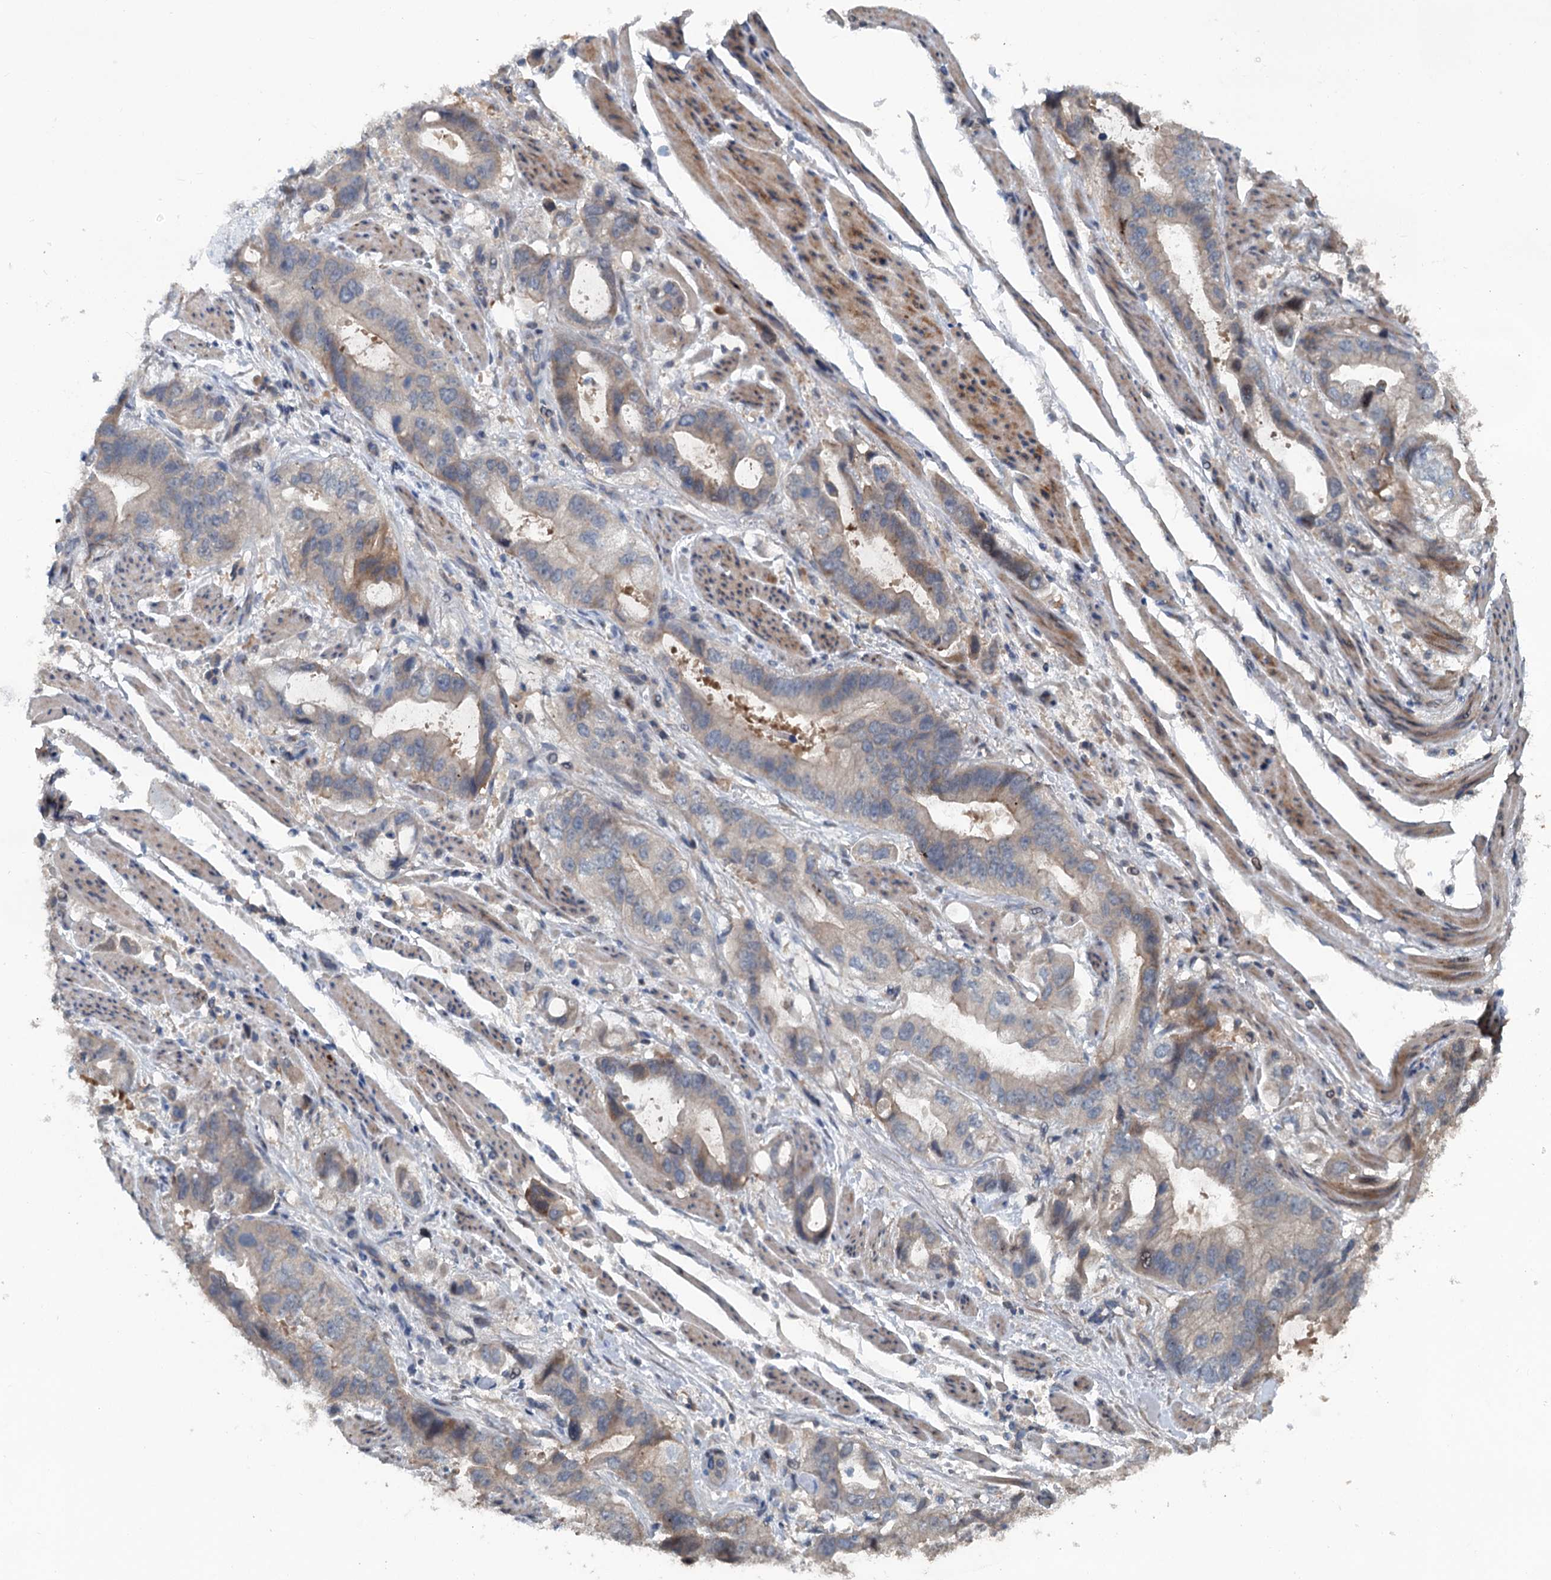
{"staining": {"intensity": "weak", "quantity": "<25%", "location": "cytoplasmic/membranous"}, "tissue": "stomach cancer", "cell_type": "Tumor cells", "image_type": "cancer", "snomed": [{"axis": "morphology", "description": "Adenocarcinoma, NOS"}, {"axis": "topography", "description": "Stomach"}], "caption": "Stomach adenocarcinoma was stained to show a protein in brown. There is no significant positivity in tumor cells. The staining is performed using DAB (3,3'-diaminobenzidine) brown chromogen with nuclei counter-stained in using hematoxylin.", "gene": "TEDC1", "patient": {"sex": "male", "age": 62}}